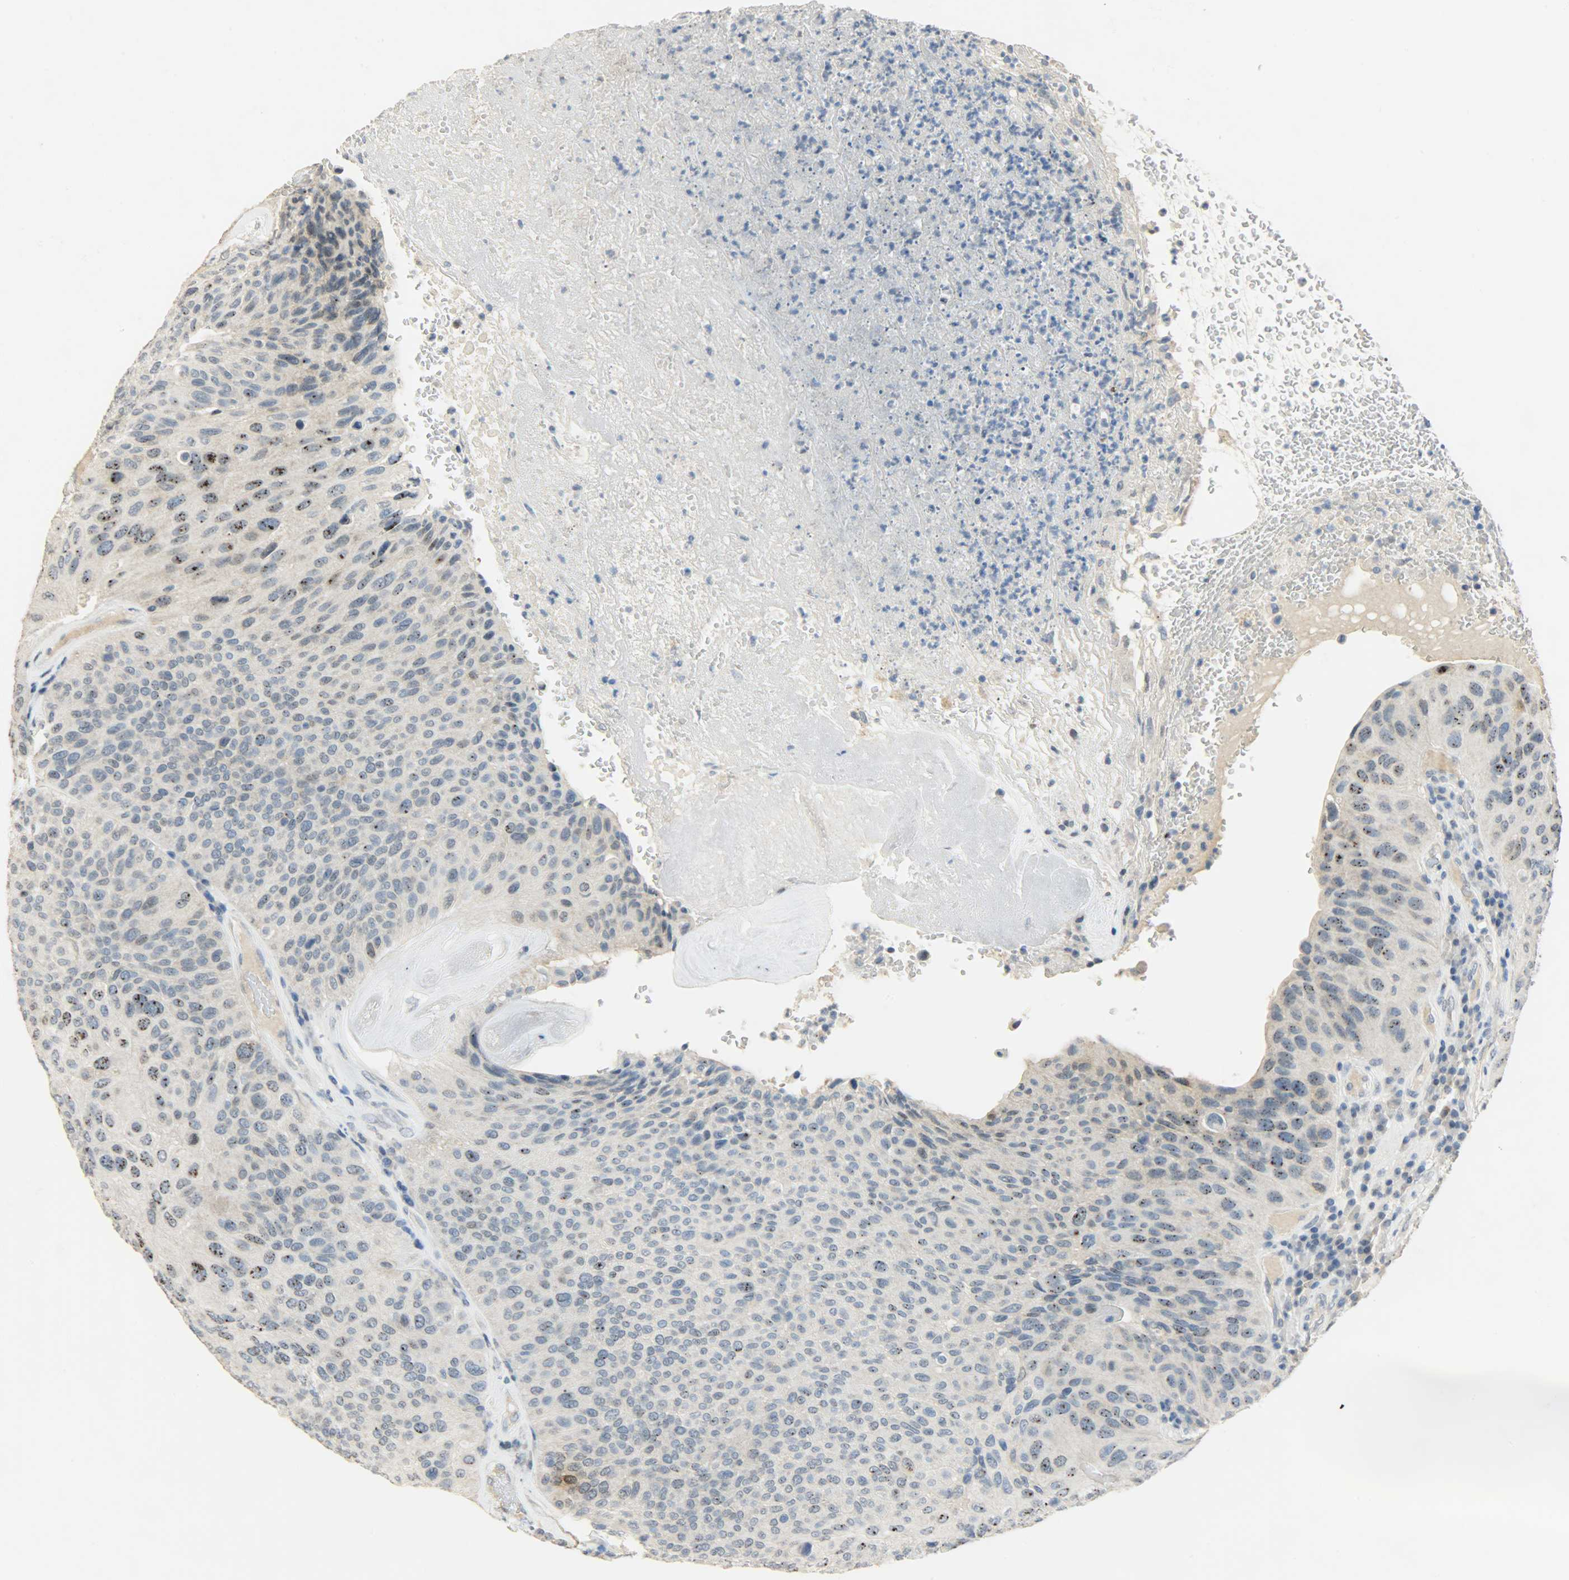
{"staining": {"intensity": "moderate", "quantity": "25%-75%", "location": "nuclear"}, "tissue": "urothelial cancer", "cell_type": "Tumor cells", "image_type": "cancer", "snomed": [{"axis": "morphology", "description": "Urothelial carcinoma, High grade"}, {"axis": "topography", "description": "Urinary bladder"}], "caption": "DAB immunohistochemical staining of human urothelial cancer shows moderate nuclear protein positivity in about 25%-75% of tumor cells.", "gene": "DNAJB6", "patient": {"sex": "male", "age": 66}}